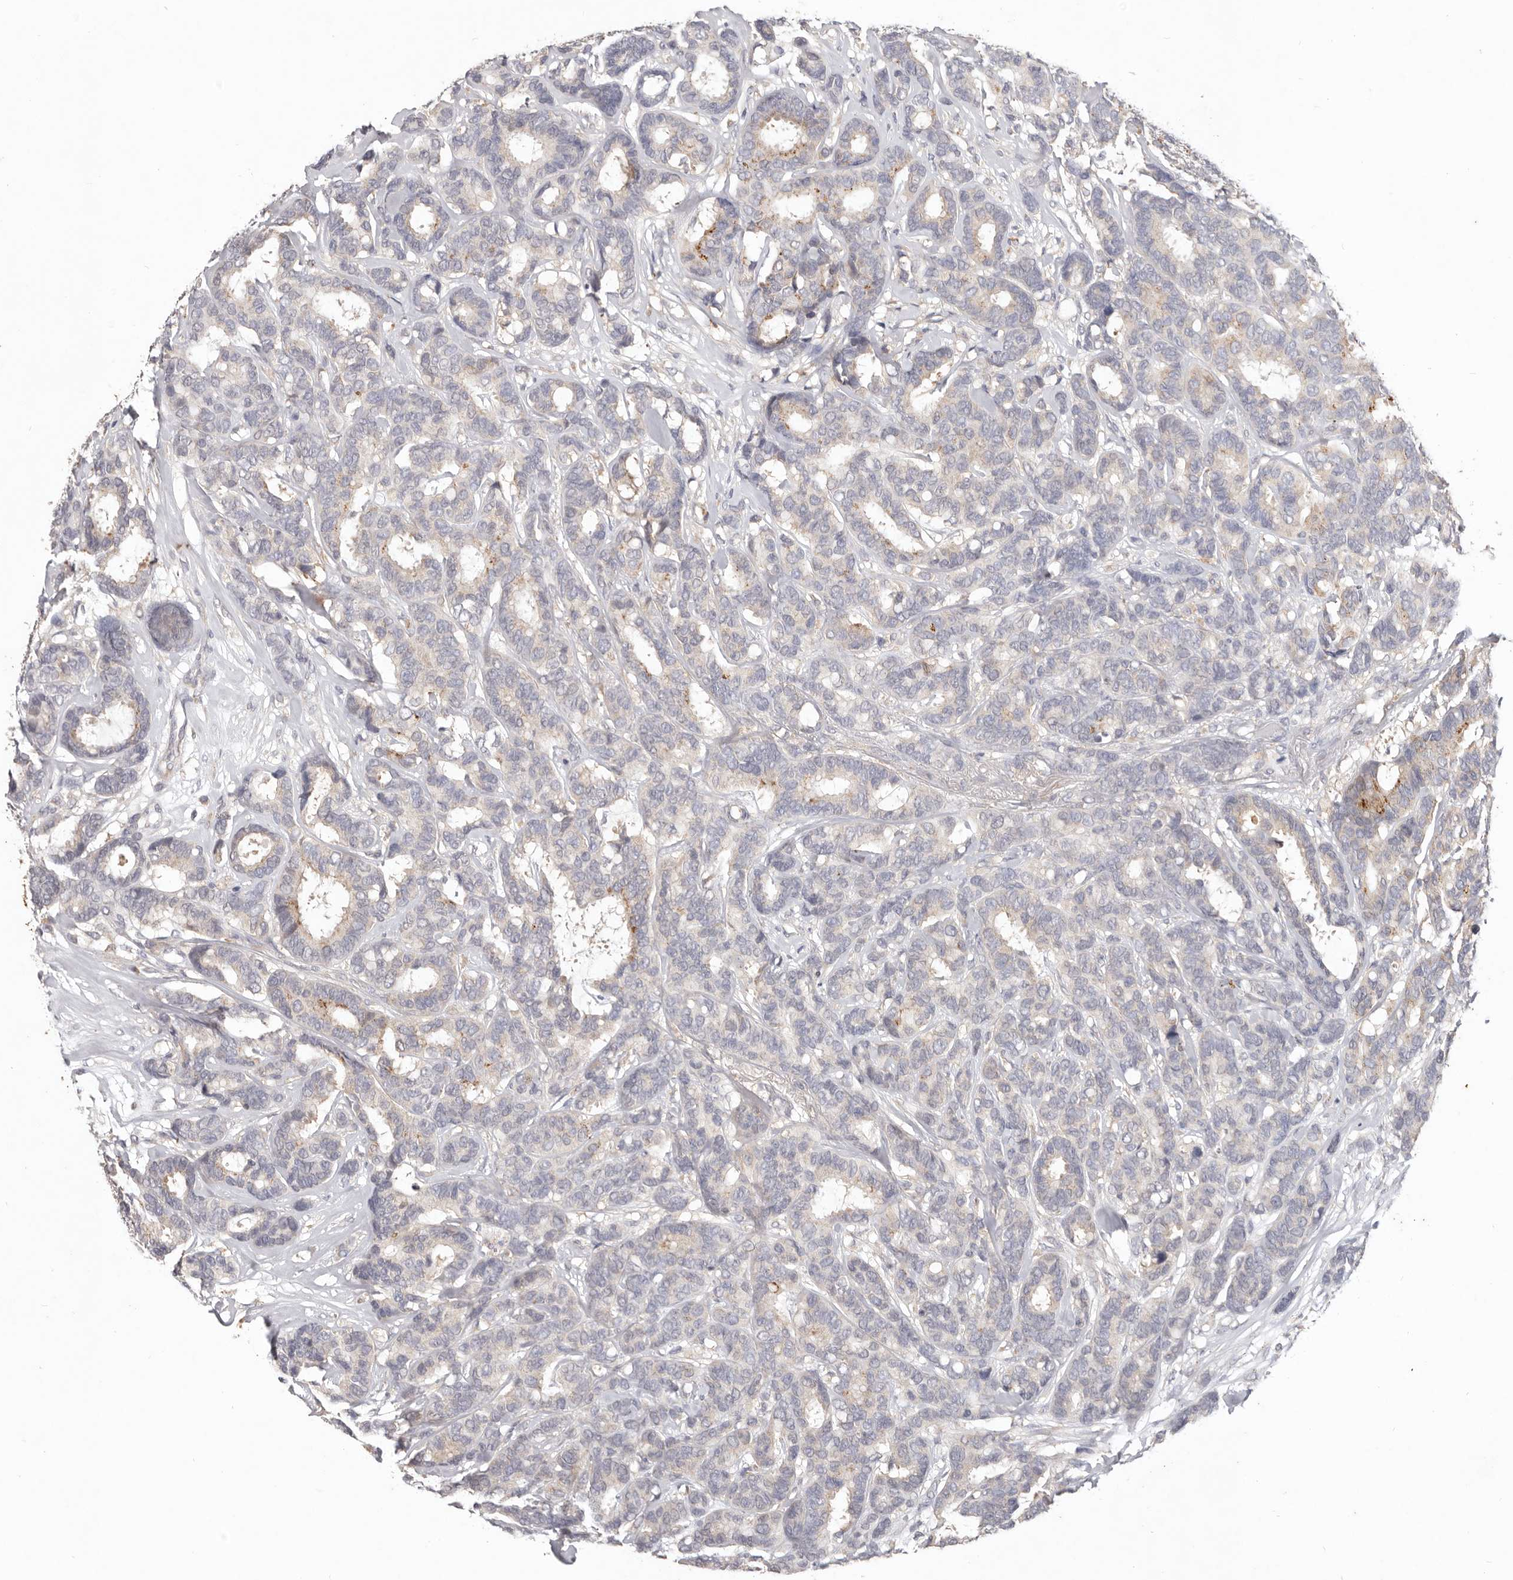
{"staining": {"intensity": "moderate", "quantity": "<25%", "location": "cytoplasmic/membranous"}, "tissue": "breast cancer", "cell_type": "Tumor cells", "image_type": "cancer", "snomed": [{"axis": "morphology", "description": "Duct carcinoma"}, {"axis": "topography", "description": "Breast"}], "caption": "The histopathology image shows a brown stain indicating the presence of a protein in the cytoplasmic/membranous of tumor cells in invasive ductal carcinoma (breast).", "gene": "WDR77", "patient": {"sex": "female", "age": 87}}